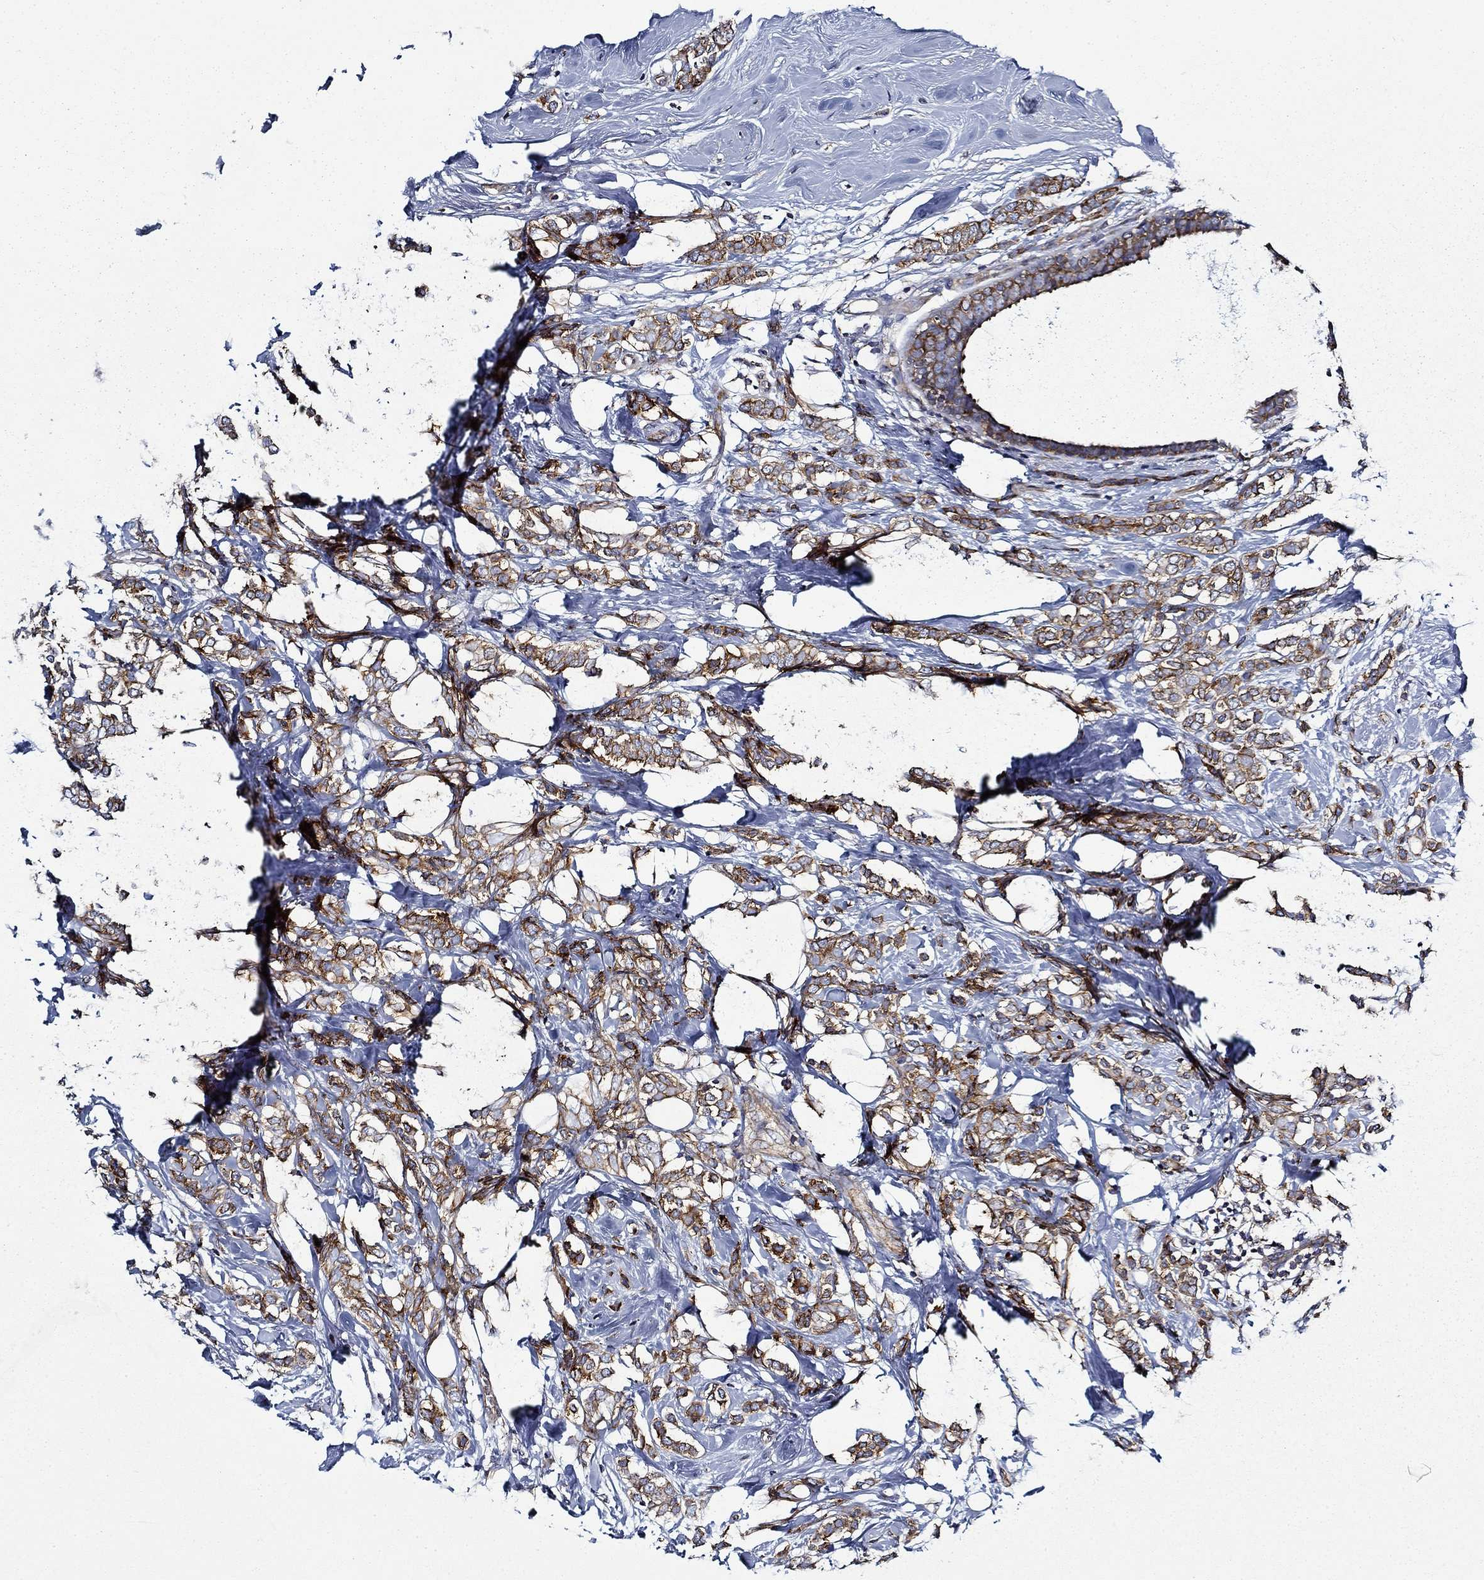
{"staining": {"intensity": "strong", "quantity": ">75%", "location": "cytoplasmic/membranous"}, "tissue": "breast cancer", "cell_type": "Tumor cells", "image_type": "cancer", "snomed": [{"axis": "morphology", "description": "Lobular carcinoma"}, {"axis": "topography", "description": "Breast"}], "caption": "Protein expression analysis of lobular carcinoma (breast) exhibits strong cytoplasmic/membranous expression in approximately >75% of tumor cells.", "gene": "FXR1", "patient": {"sex": "female", "age": 49}}